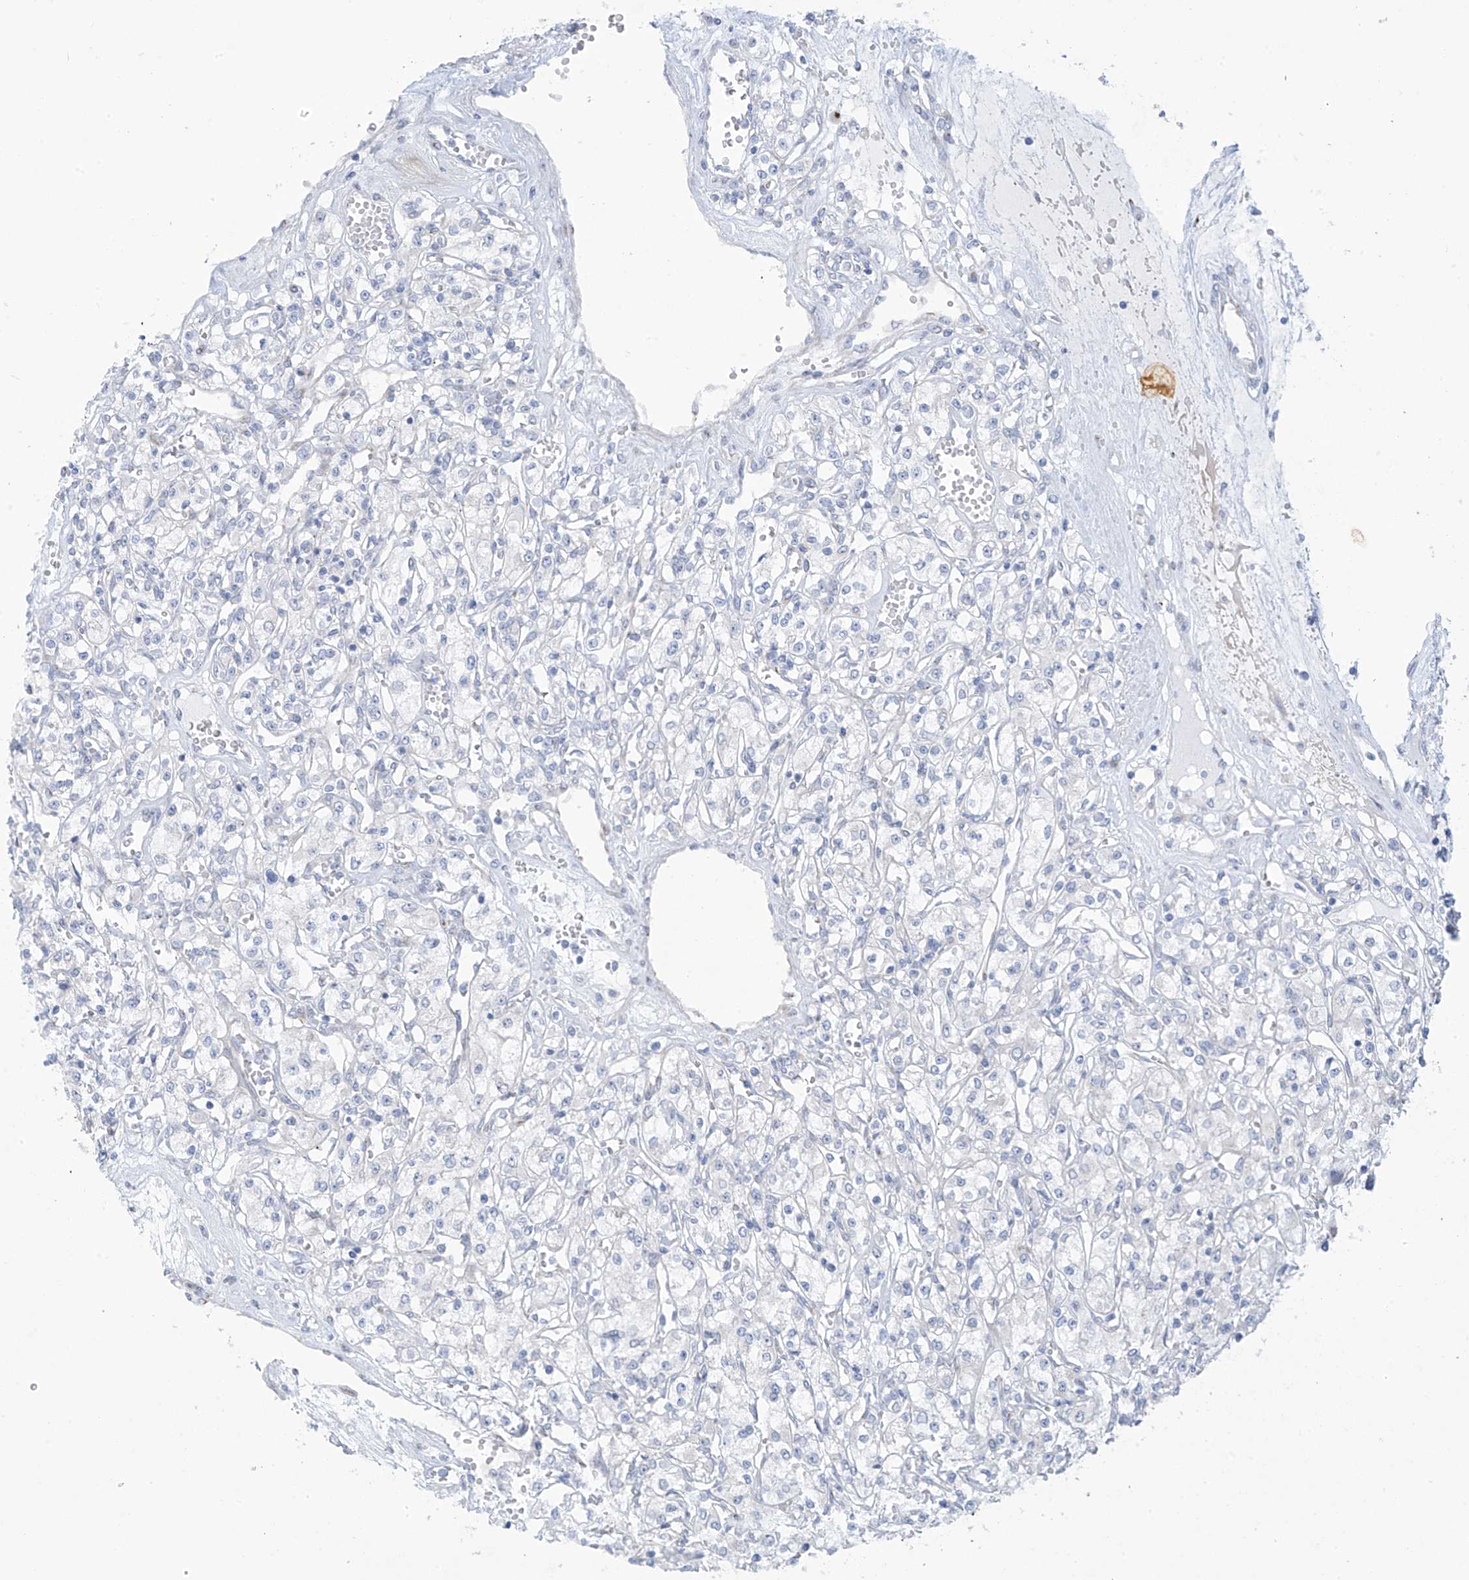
{"staining": {"intensity": "negative", "quantity": "none", "location": "none"}, "tissue": "renal cancer", "cell_type": "Tumor cells", "image_type": "cancer", "snomed": [{"axis": "morphology", "description": "Adenocarcinoma, NOS"}, {"axis": "topography", "description": "Kidney"}], "caption": "This is an immunohistochemistry (IHC) micrograph of human renal cancer (adenocarcinoma). There is no staining in tumor cells.", "gene": "TRMT2B", "patient": {"sex": "female", "age": 59}}